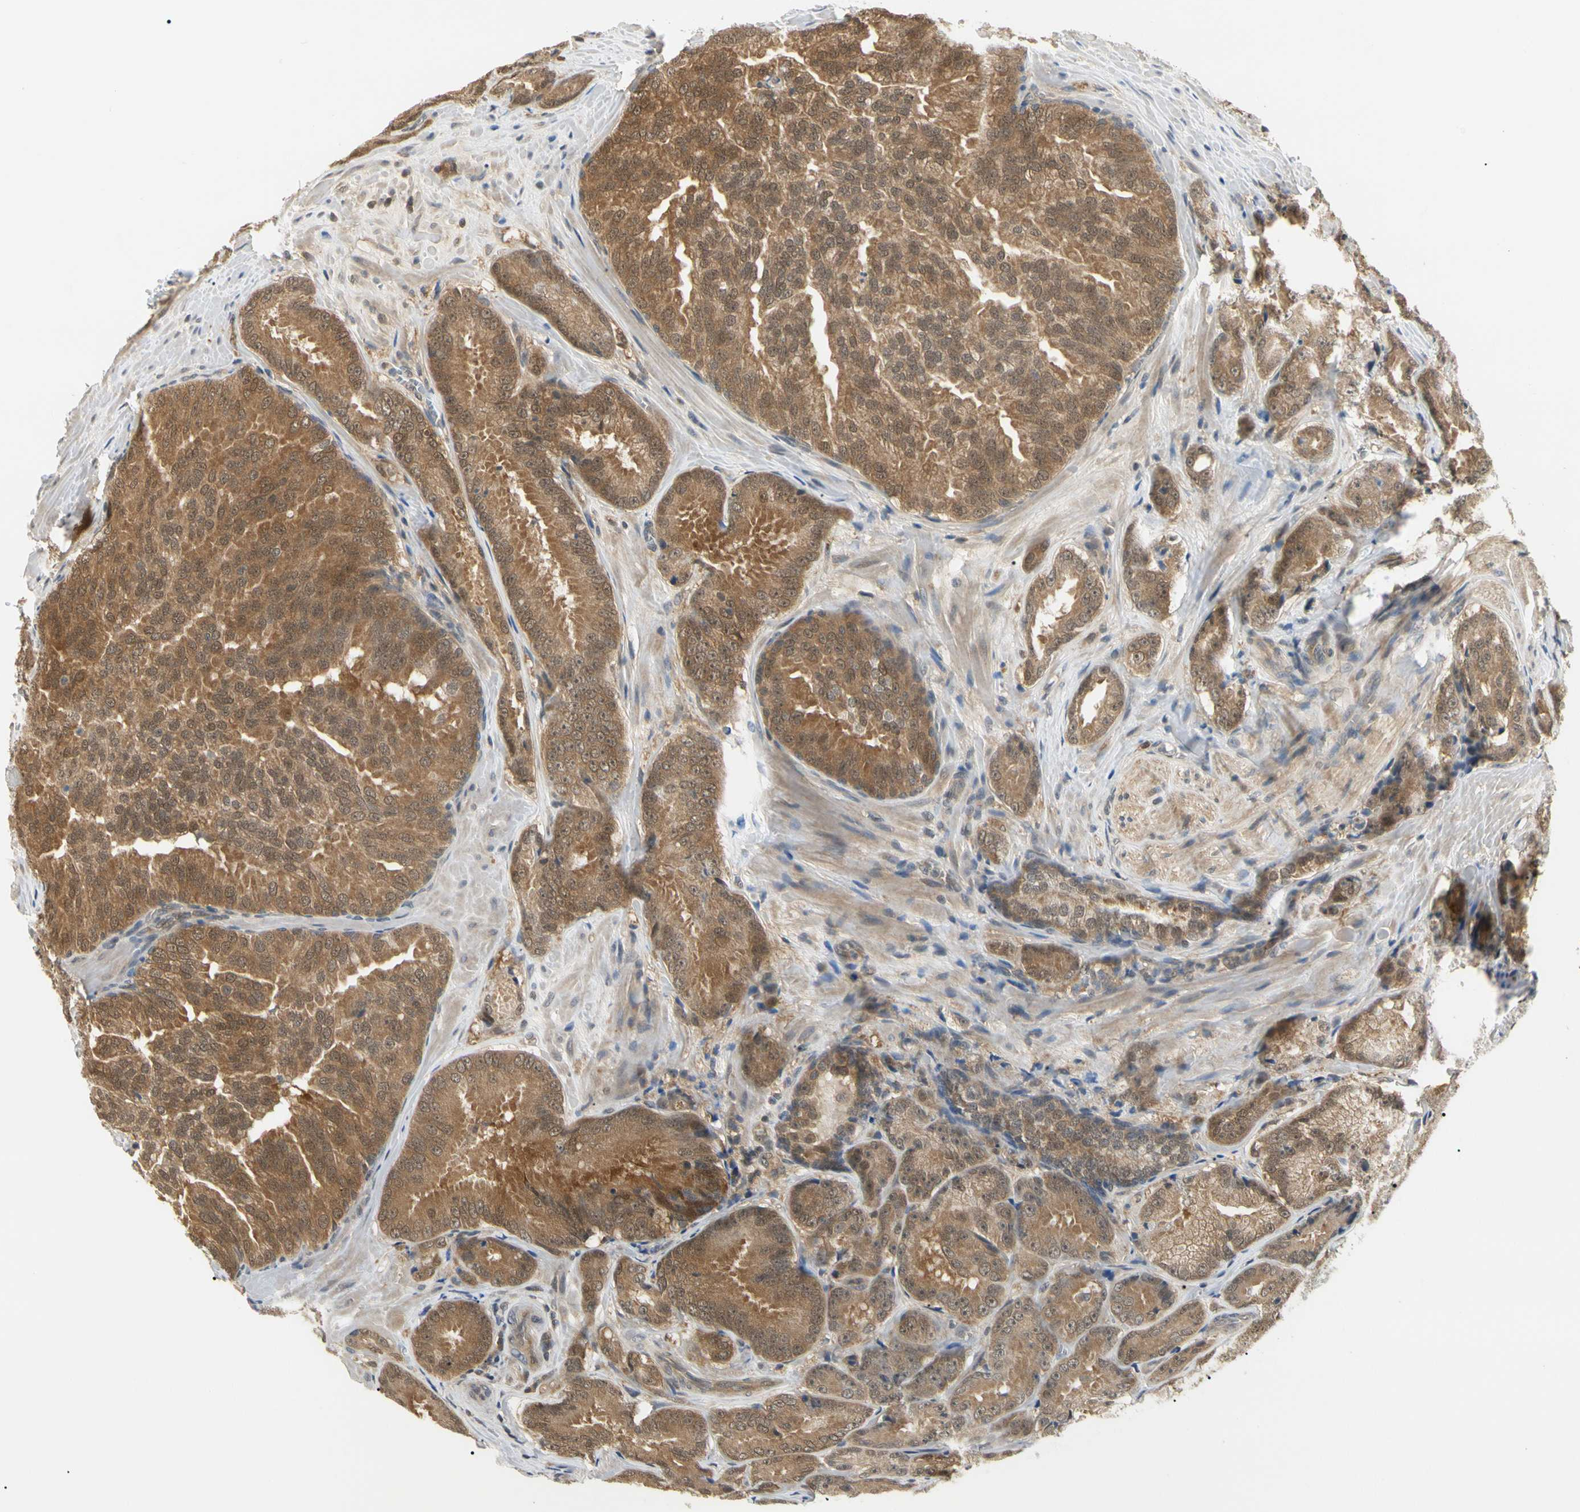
{"staining": {"intensity": "moderate", "quantity": ">75%", "location": "cytoplasmic/membranous,nuclear"}, "tissue": "prostate cancer", "cell_type": "Tumor cells", "image_type": "cancer", "snomed": [{"axis": "morphology", "description": "Adenocarcinoma, High grade"}, {"axis": "topography", "description": "Prostate"}], "caption": "DAB immunohistochemical staining of prostate cancer displays moderate cytoplasmic/membranous and nuclear protein expression in approximately >75% of tumor cells.", "gene": "UBE2Z", "patient": {"sex": "male", "age": 64}}